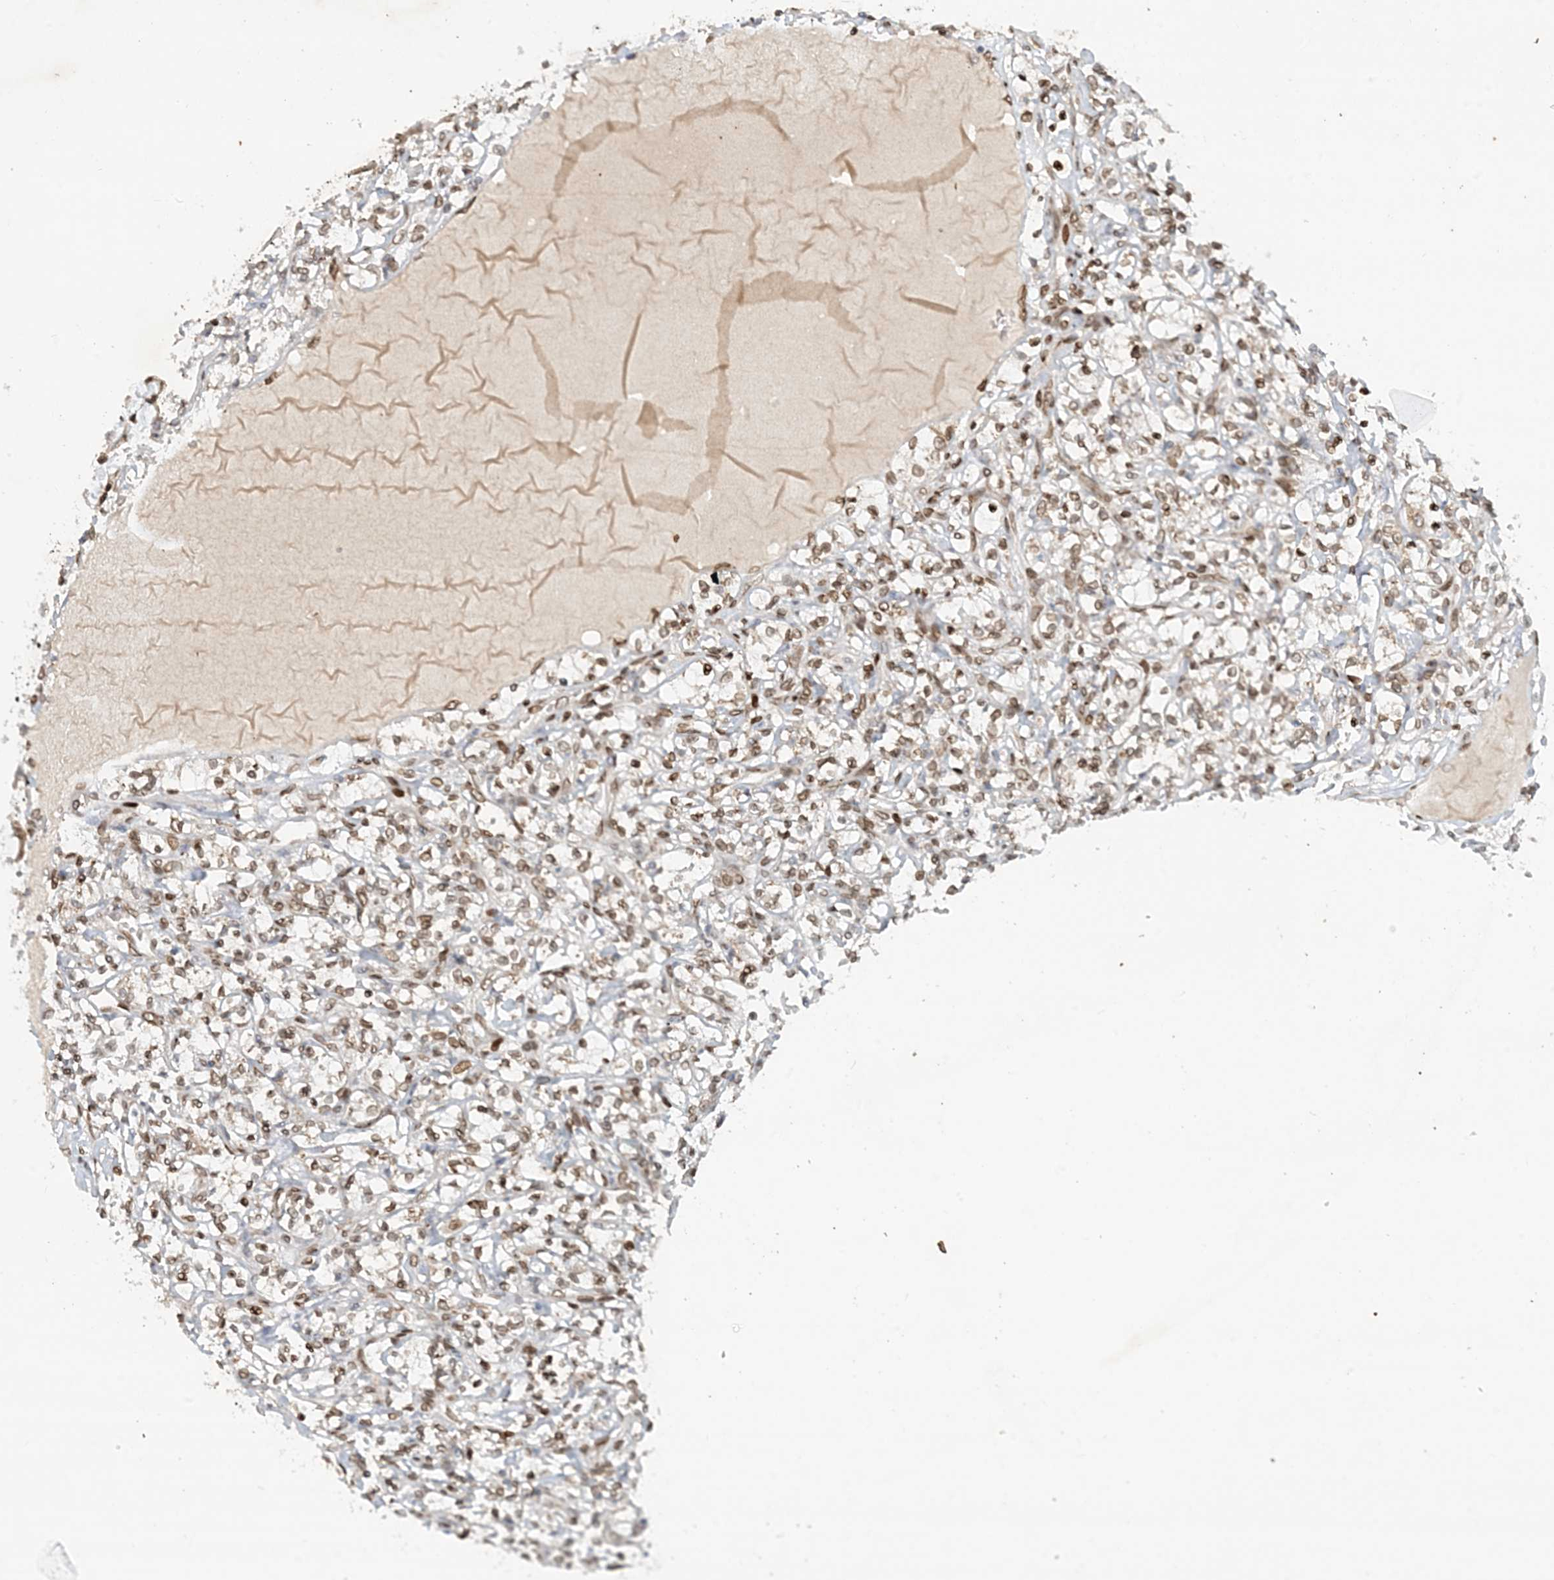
{"staining": {"intensity": "weak", "quantity": "25%-75%", "location": "nuclear"}, "tissue": "renal cancer", "cell_type": "Tumor cells", "image_type": "cancer", "snomed": [{"axis": "morphology", "description": "Adenocarcinoma, NOS"}, {"axis": "topography", "description": "Kidney"}], "caption": "Renal adenocarcinoma tissue exhibits weak nuclear positivity in approximately 25%-75% of tumor cells", "gene": "SLC35A2", "patient": {"sex": "female", "age": 69}}